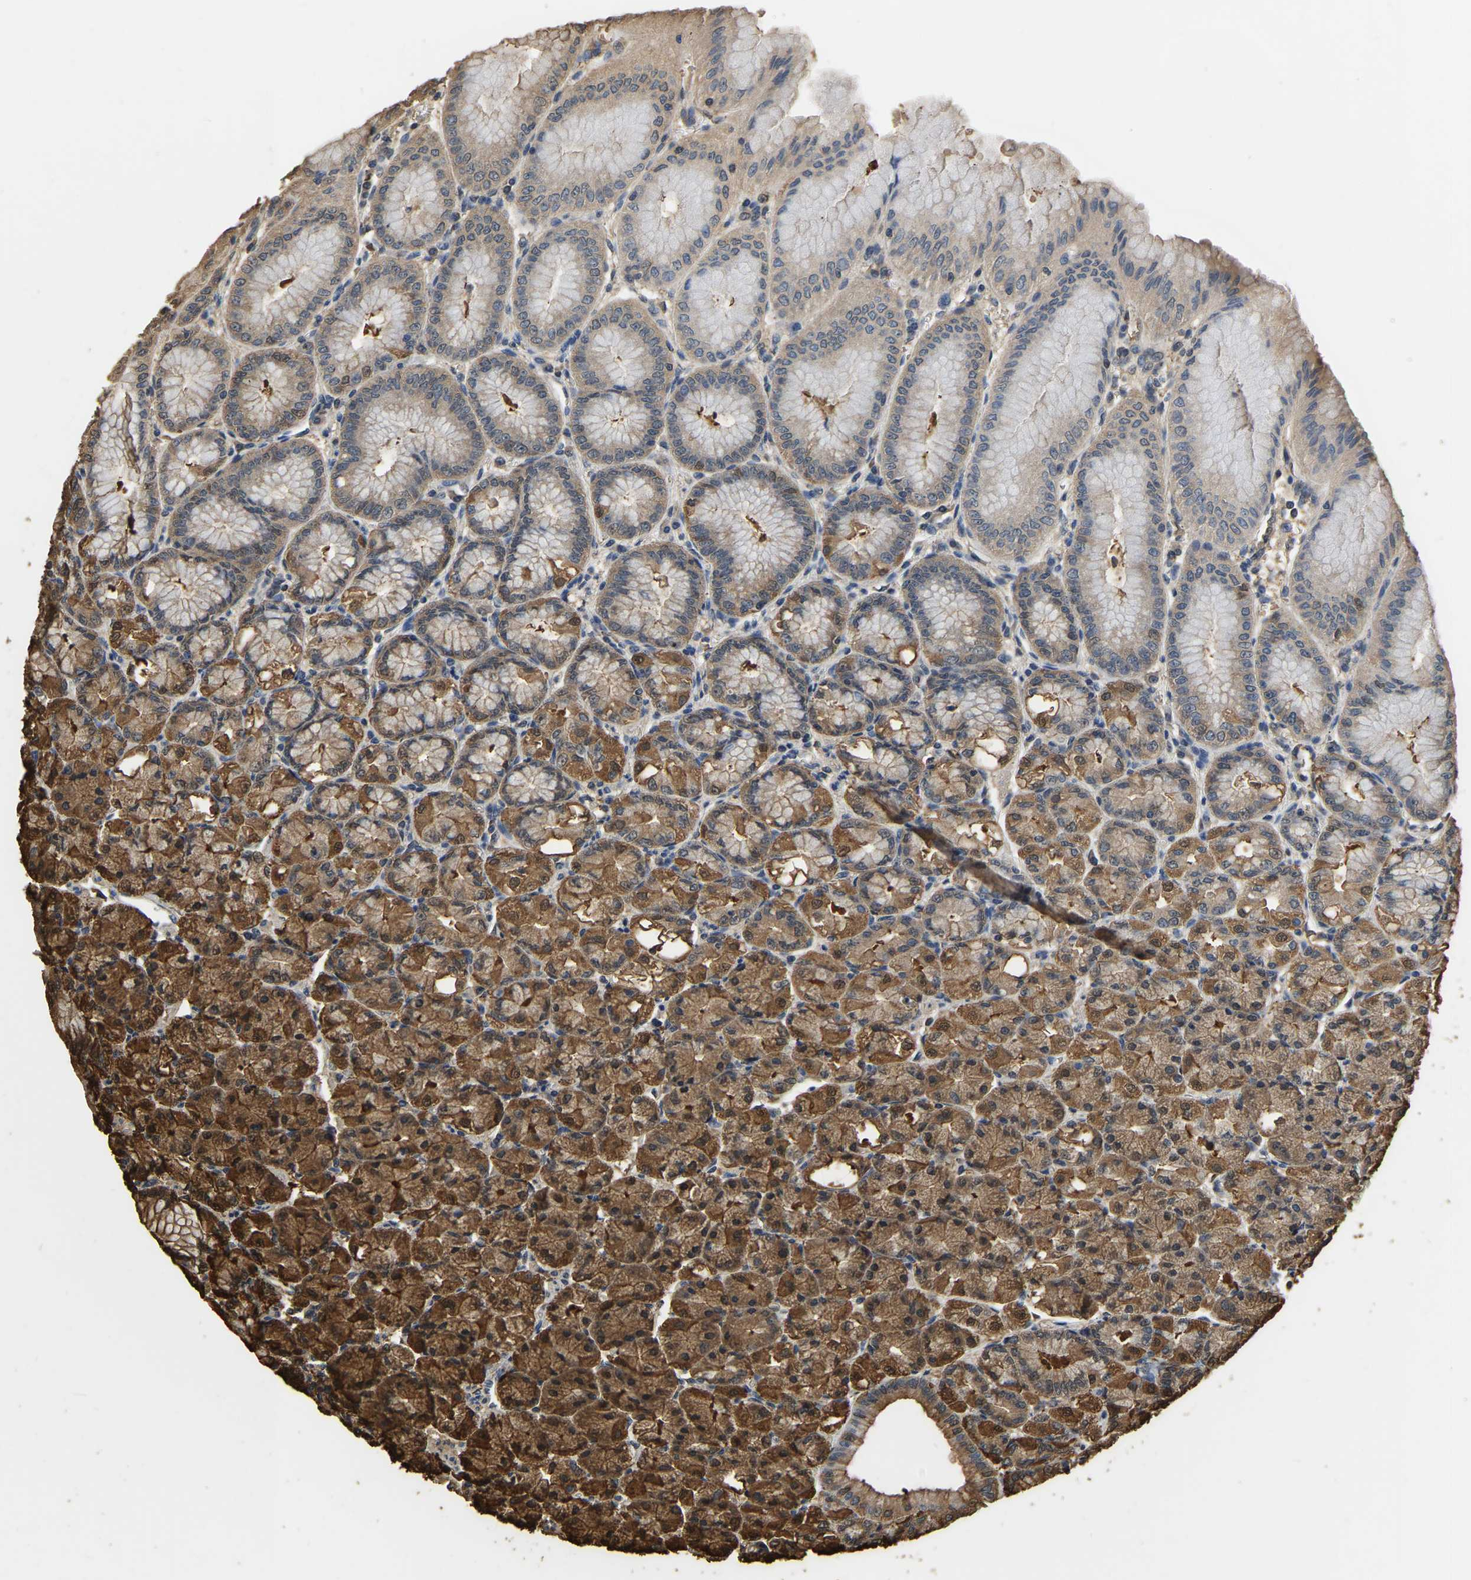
{"staining": {"intensity": "moderate", "quantity": ">75%", "location": "cytoplasmic/membranous"}, "tissue": "stomach", "cell_type": "Glandular cells", "image_type": "normal", "snomed": [{"axis": "morphology", "description": "Normal tissue, NOS"}, {"axis": "topography", "description": "Stomach, lower"}], "caption": "Normal stomach shows moderate cytoplasmic/membranous staining in approximately >75% of glandular cells, visualized by immunohistochemistry. Using DAB (brown) and hematoxylin (blue) stains, captured at high magnification using brightfield microscopy.", "gene": "LDHB", "patient": {"sex": "male", "age": 71}}